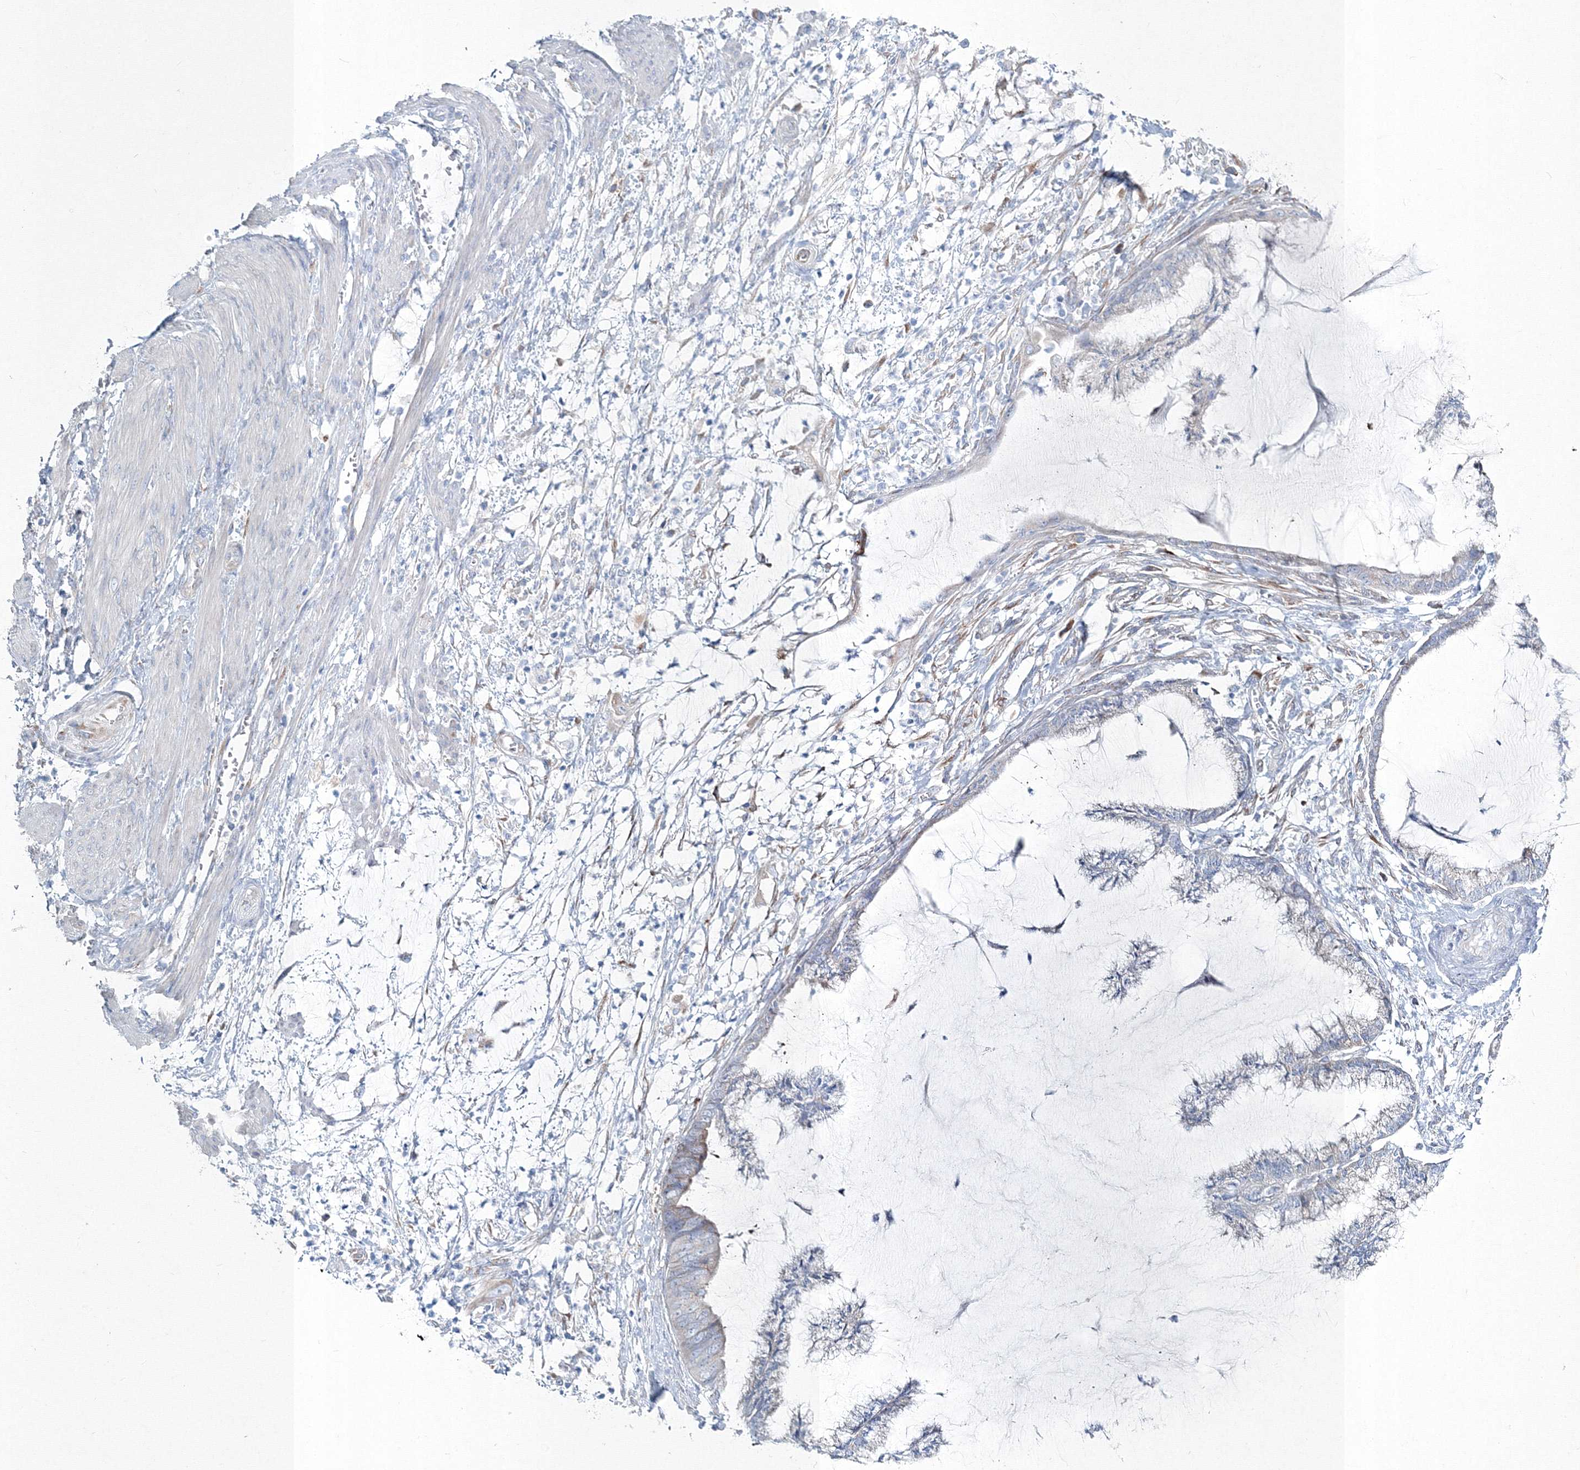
{"staining": {"intensity": "negative", "quantity": "none", "location": "none"}, "tissue": "endometrial cancer", "cell_type": "Tumor cells", "image_type": "cancer", "snomed": [{"axis": "morphology", "description": "Adenocarcinoma, NOS"}, {"axis": "topography", "description": "Endometrium"}], "caption": "Immunohistochemistry of adenocarcinoma (endometrial) demonstrates no staining in tumor cells. (Immunohistochemistry (ihc), brightfield microscopy, high magnification).", "gene": "RCN1", "patient": {"sex": "female", "age": 86}}